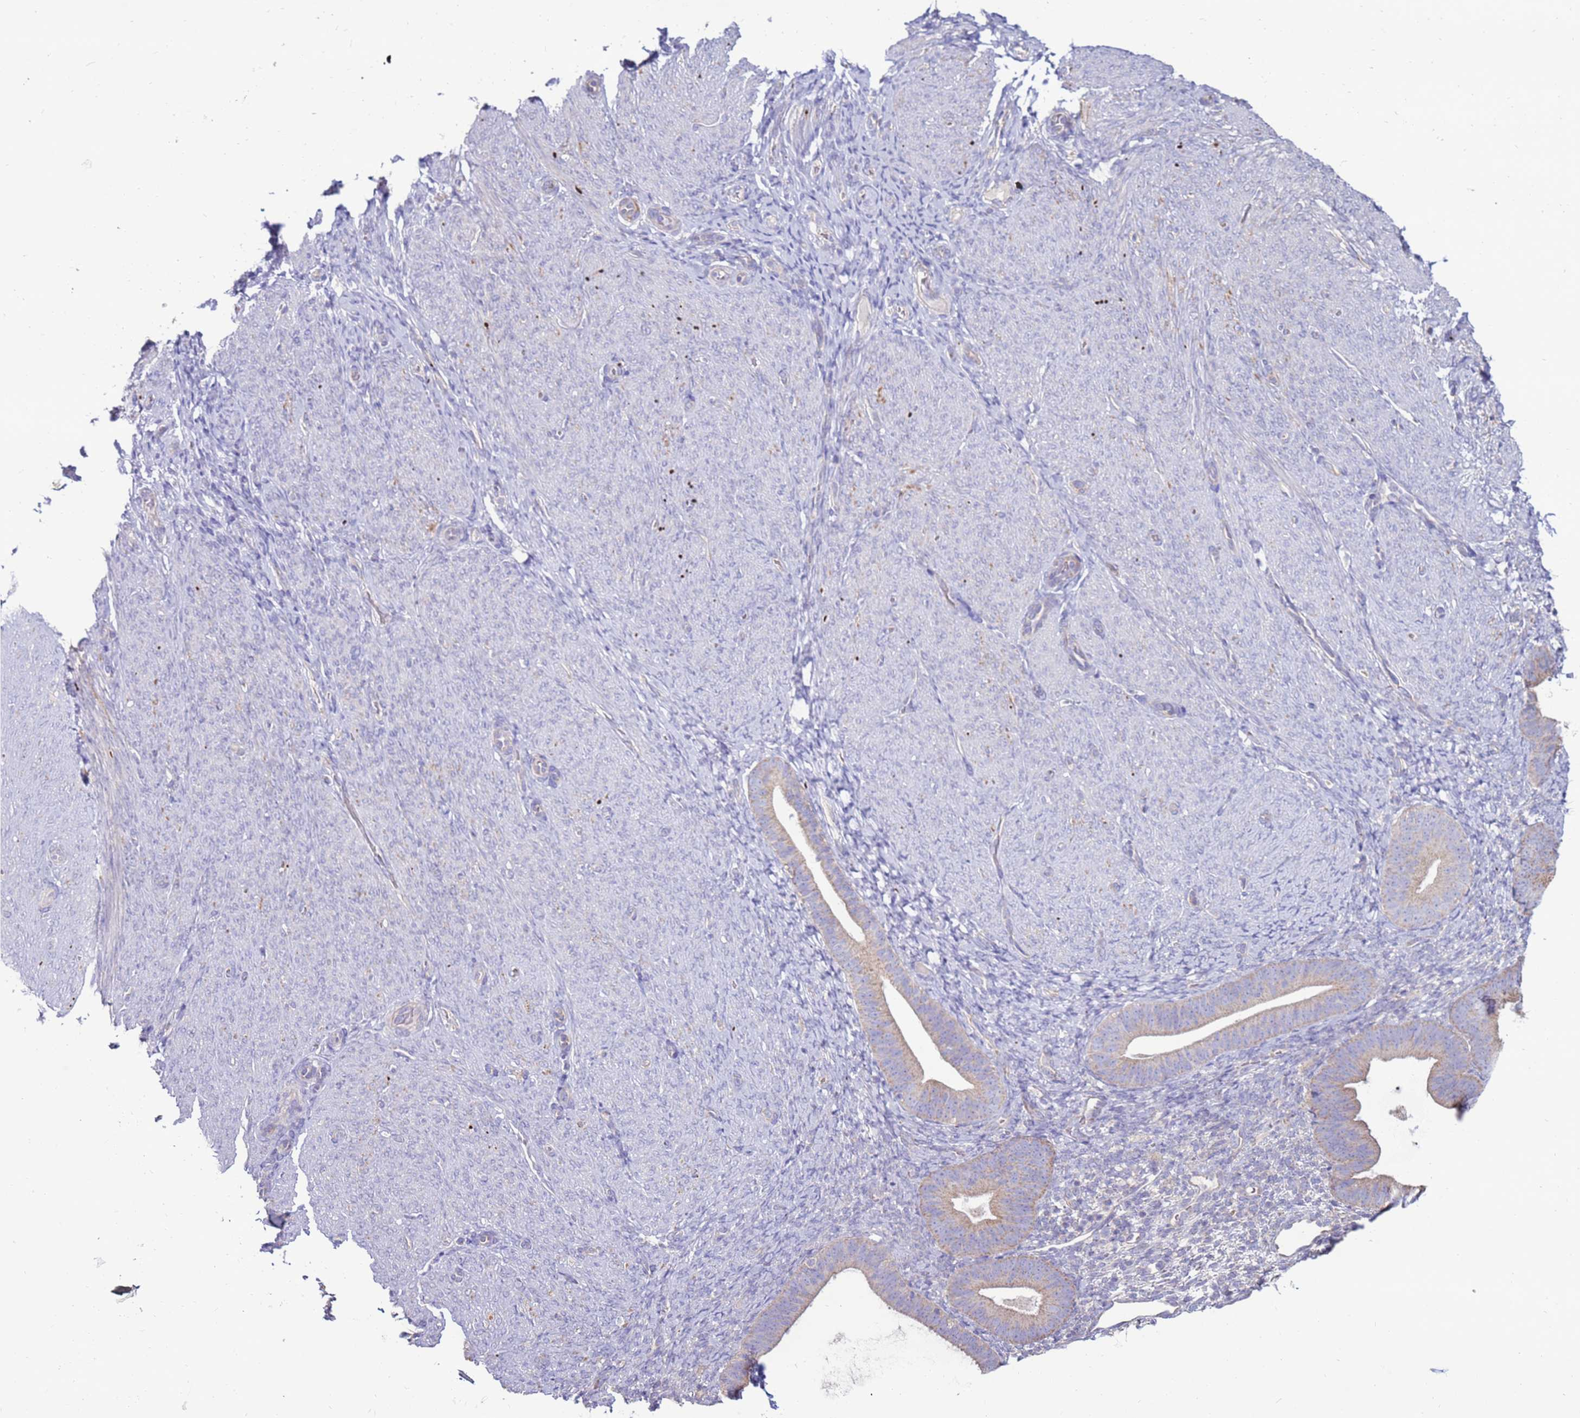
{"staining": {"intensity": "negative", "quantity": "none", "location": "none"}, "tissue": "endometrium", "cell_type": "Cells in endometrial stroma", "image_type": "normal", "snomed": [{"axis": "morphology", "description": "Normal tissue, NOS"}, {"axis": "topography", "description": "Endometrium"}], "caption": "IHC image of normal endometrium: human endometrium stained with DAB reveals no significant protein positivity in cells in endometrial stroma.", "gene": "TRAPPC4", "patient": {"sex": "female", "age": 65}}